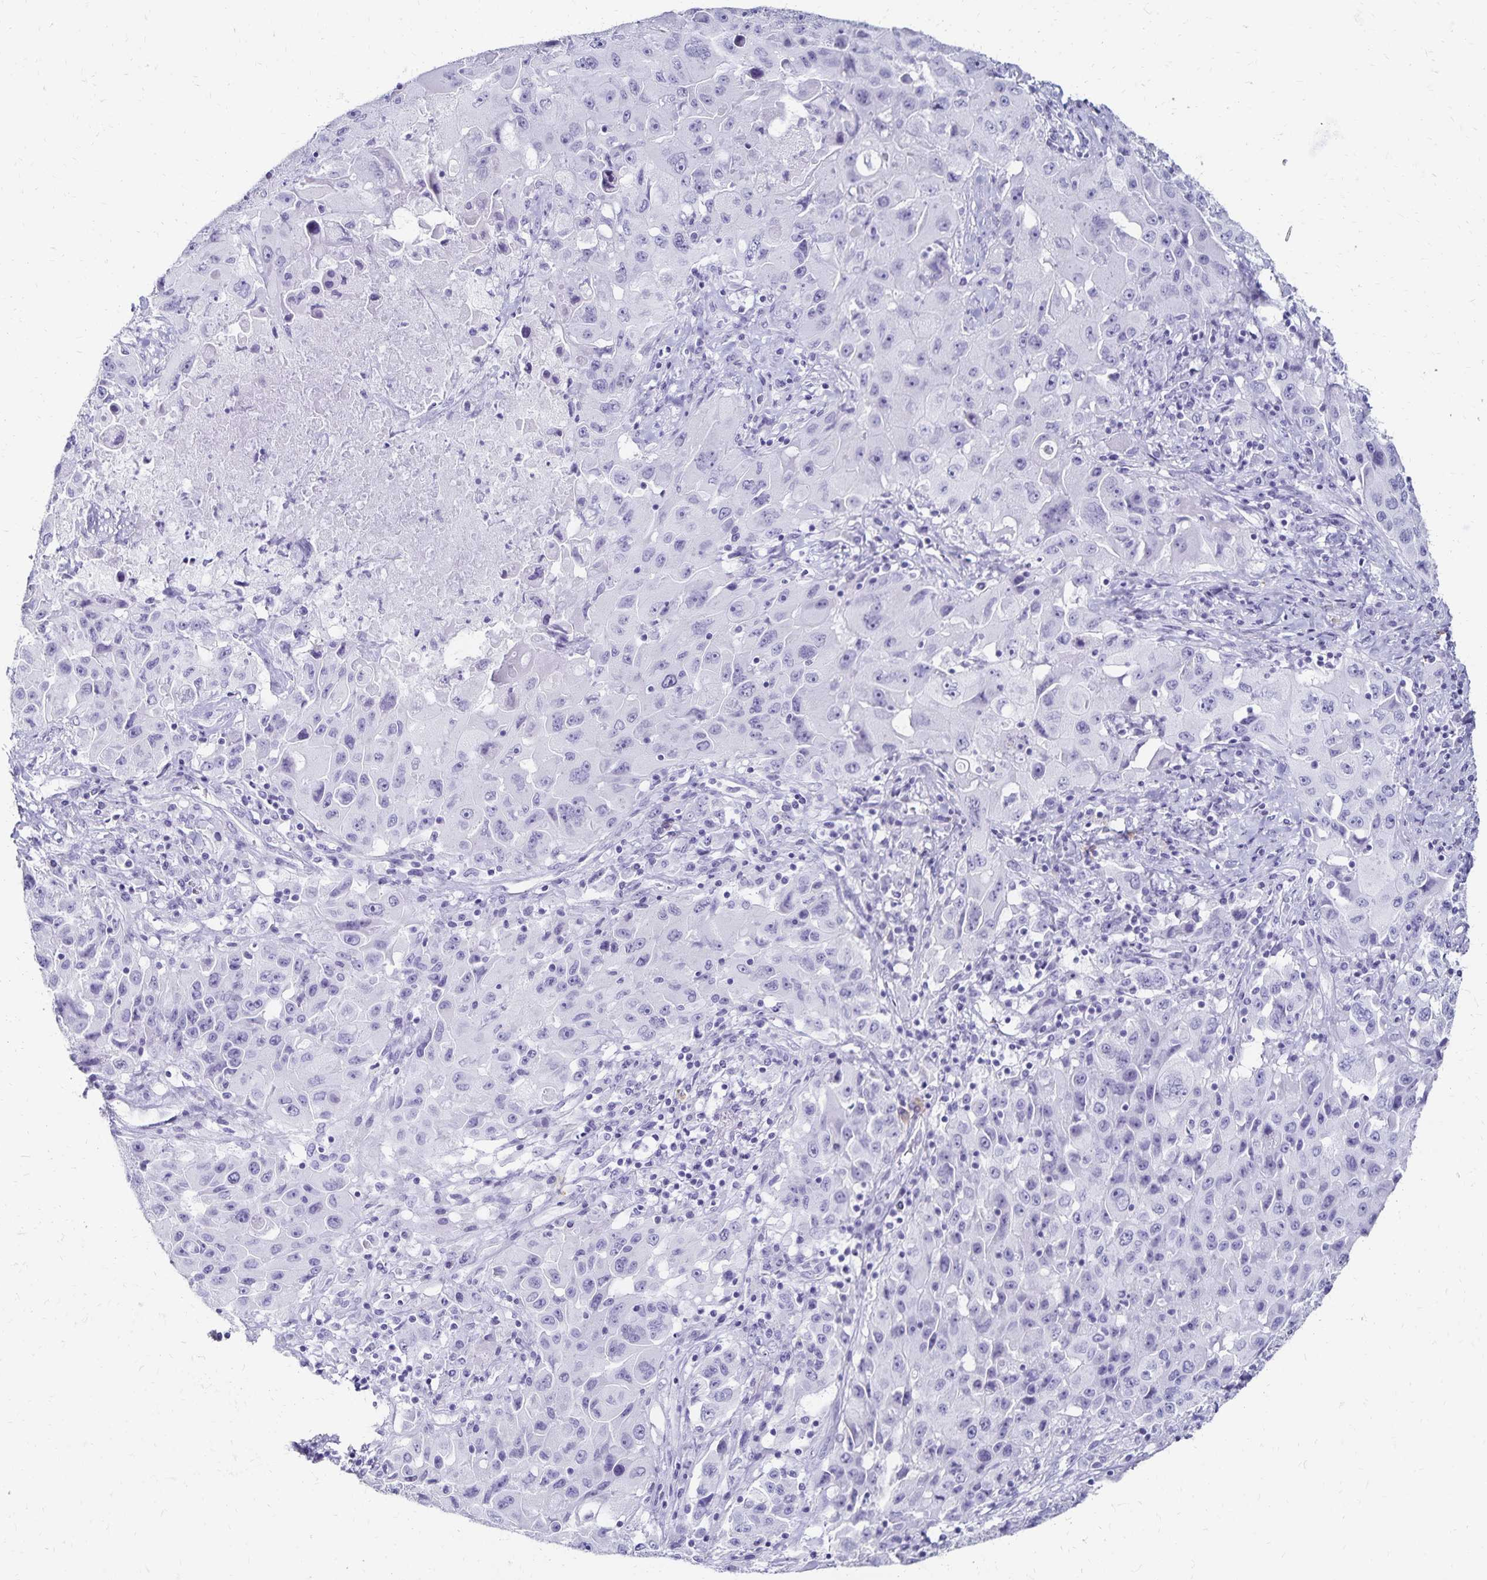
{"staining": {"intensity": "negative", "quantity": "none", "location": "none"}, "tissue": "lung cancer", "cell_type": "Tumor cells", "image_type": "cancer", "snomed": [{"axis": "morphology", "description": "Squamous cell carcinoma, NOS"}, {"axis": "topography", "description": "Lung"}], "caption": "This is an immunohistochemistry image of human lung cancer (squamous cell carcinoma). There is no positivity in tumor cells.", "gene": "GIP", "patient": {"sex": "male", "age": 63}}